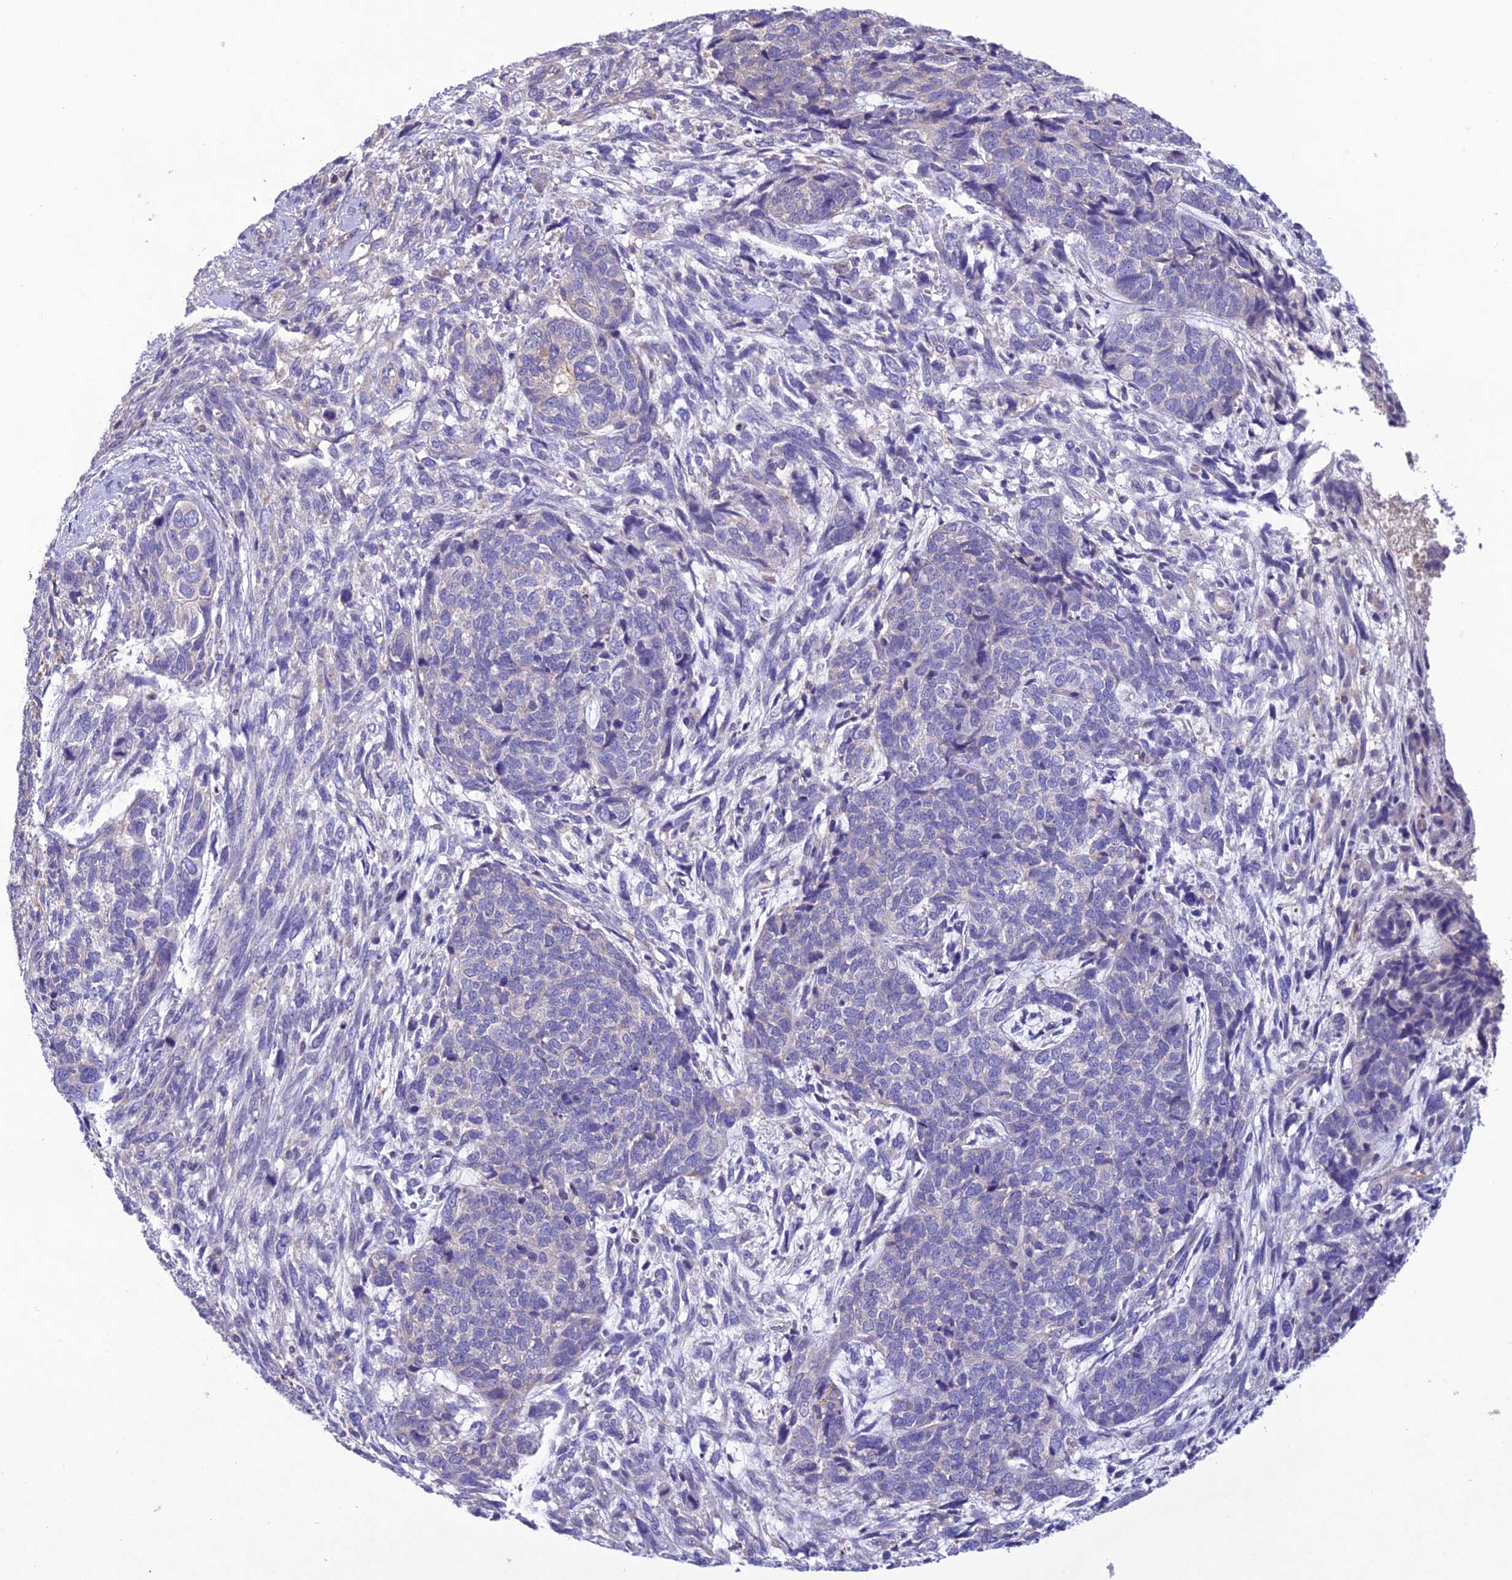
{"staining": {"intensity": "negative", "quantity": "none", "location": "none"}, "tissue": "cervical cancer", "cell_type": "Tumor cells", "image_type": "cancer", "snomed": [{"axis": "morphology", "description": "Squamous cell carcinoma, NOS"}, {"axis": "topography", "description": "Cervix"}], "caption": "This photomicrograph is of cervical cancer stained with immunohistochemistry to label a protein in brown with the nuclei are counter-stained blue. There is no staining in tumor cells.", "gene": "SNX24", "patient": {"sex": "female", "age": 63}}